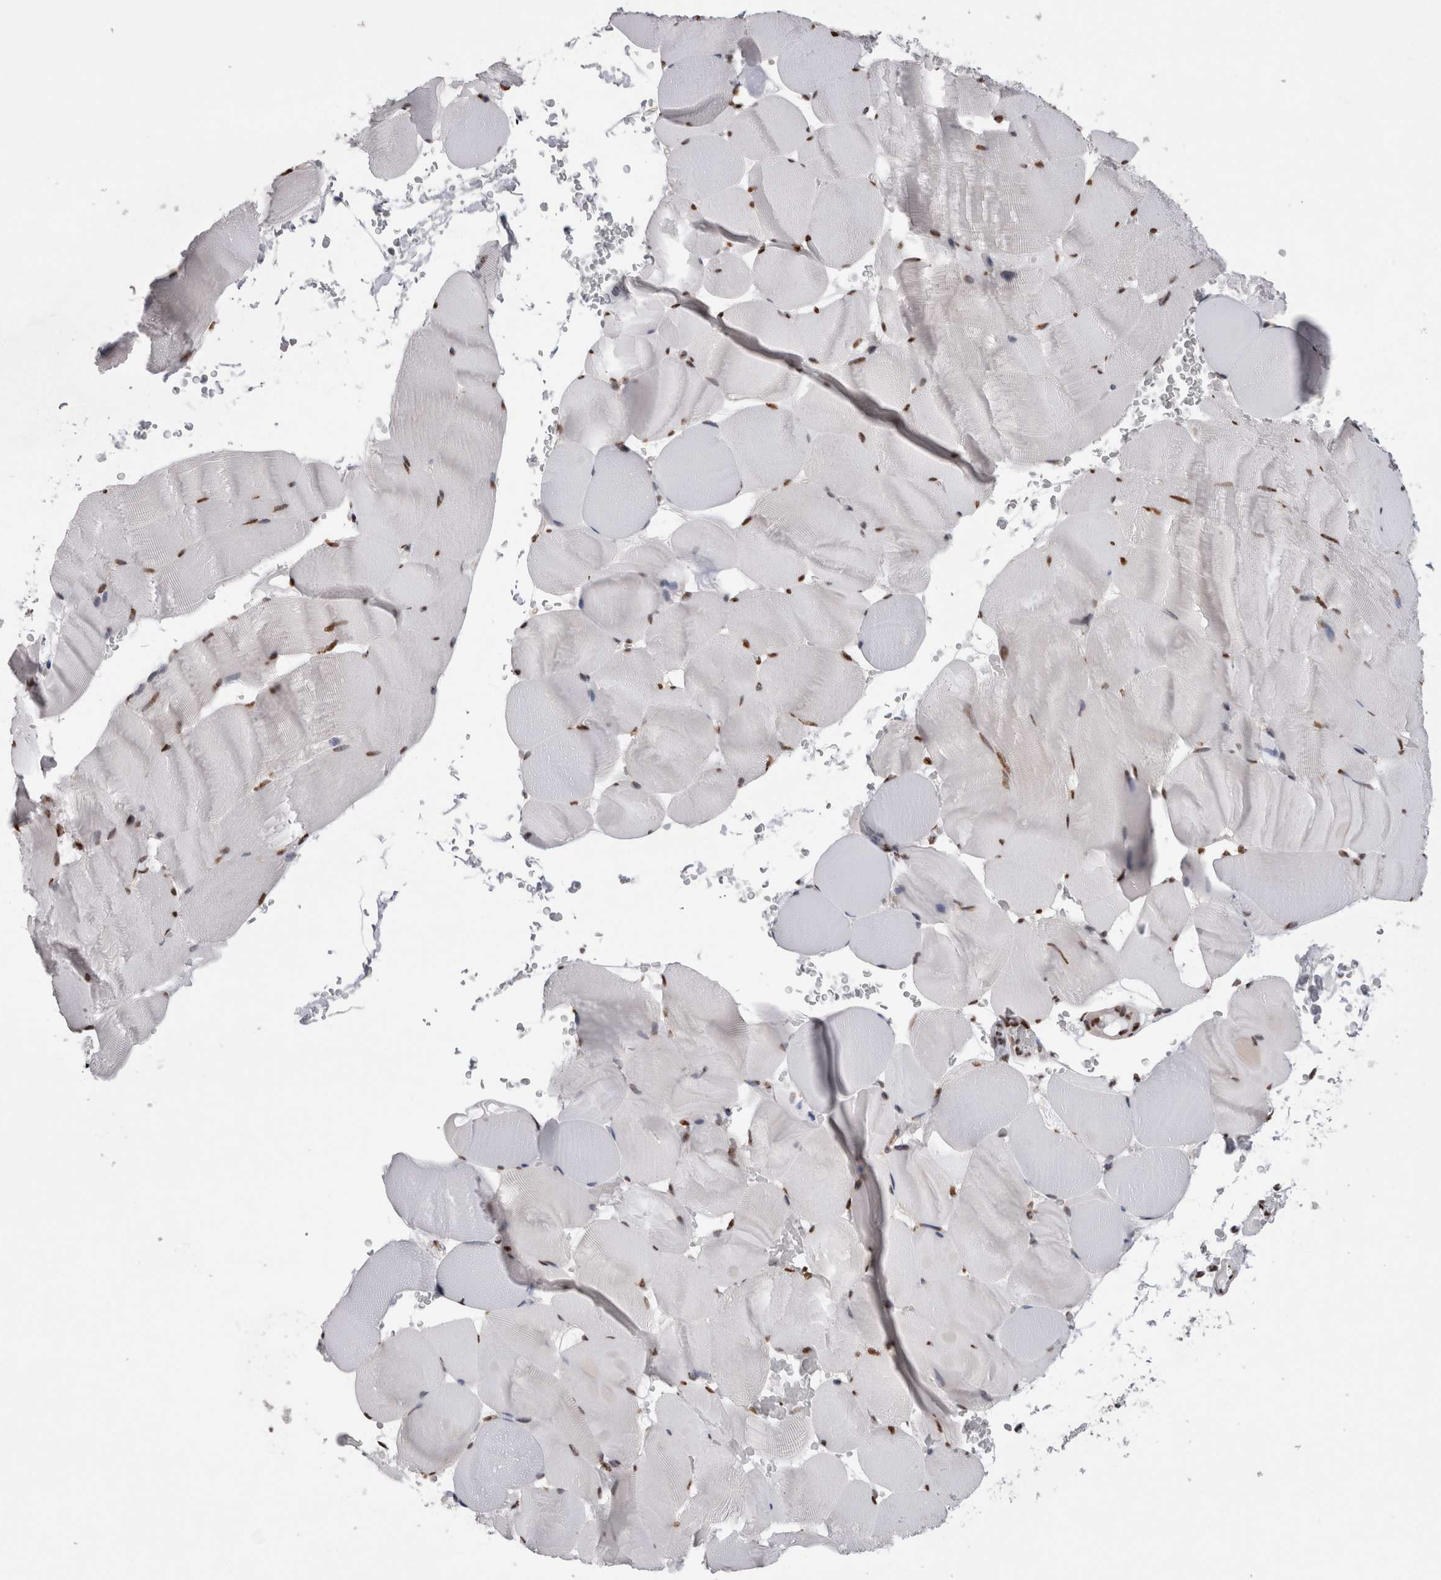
{"staining": {"intensity": "strong", "quantity": "25%-75%", "location": "nuclear"}, "tissue": "skeletal muscle", "cell_type": "Myocytes", "image_type": "normal", "snomed": [{"axis": "morphology", "description": "Normal tissue, NOS"}, {"axis": "topography", "description": "Skeletal muscle"}], "caption": "Strong nuclear protein staining is identified in approximately 25%-75% of myocytes in skeletal muscle.", "gene": "ALPK3", "patient": {"sex": "male", "age": 62}}